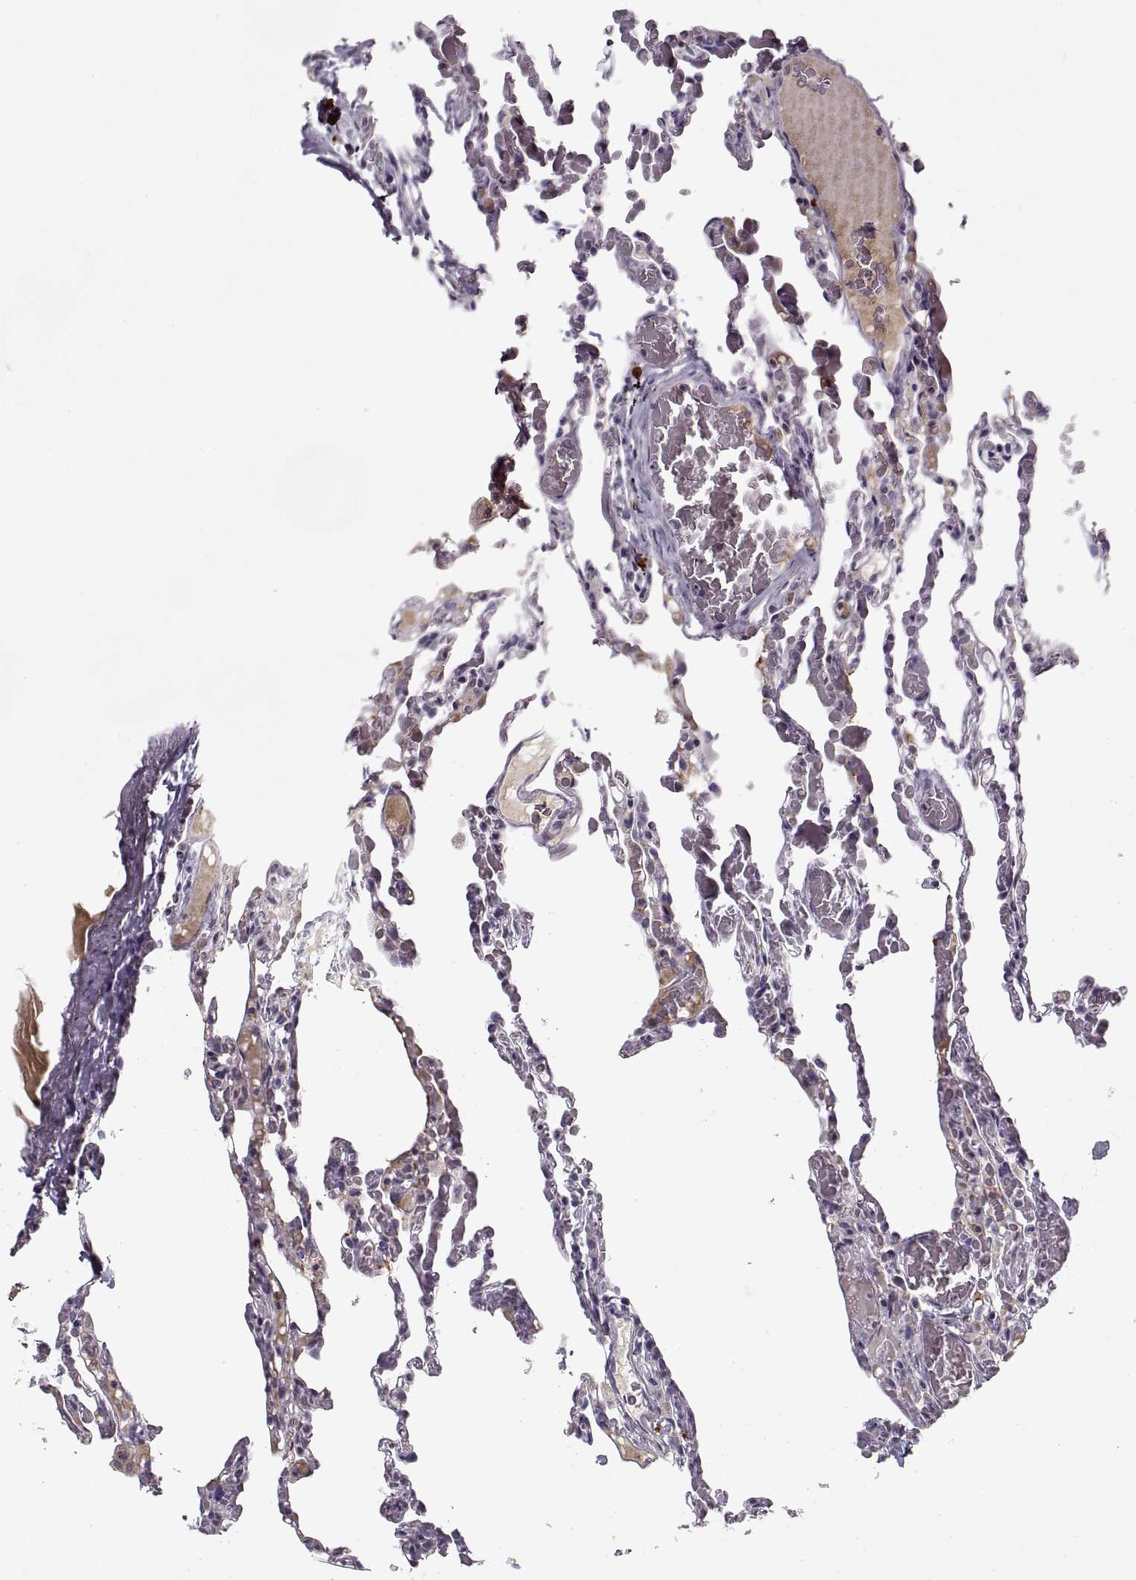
{"staining": {"intensity": "negative", "quantity": "none", "location": "none"}, "tissue": "lung", "cell_type": "Alveolar cells", "image_type": "normal", "snomed": [{"axis": "morphology", "description": "Normal tissue, NOS"}, {"axis": "topography", "description": "Lung"}], "caption": "Alveolar cells show no significant staining in normal lung. (Brightfield microscopy of DAB (3,3'-diaminobenzidine) immunohistochemistry at high magnification).", "gene": "GAD2", "patient": {"sex": "female", "age": 43}}